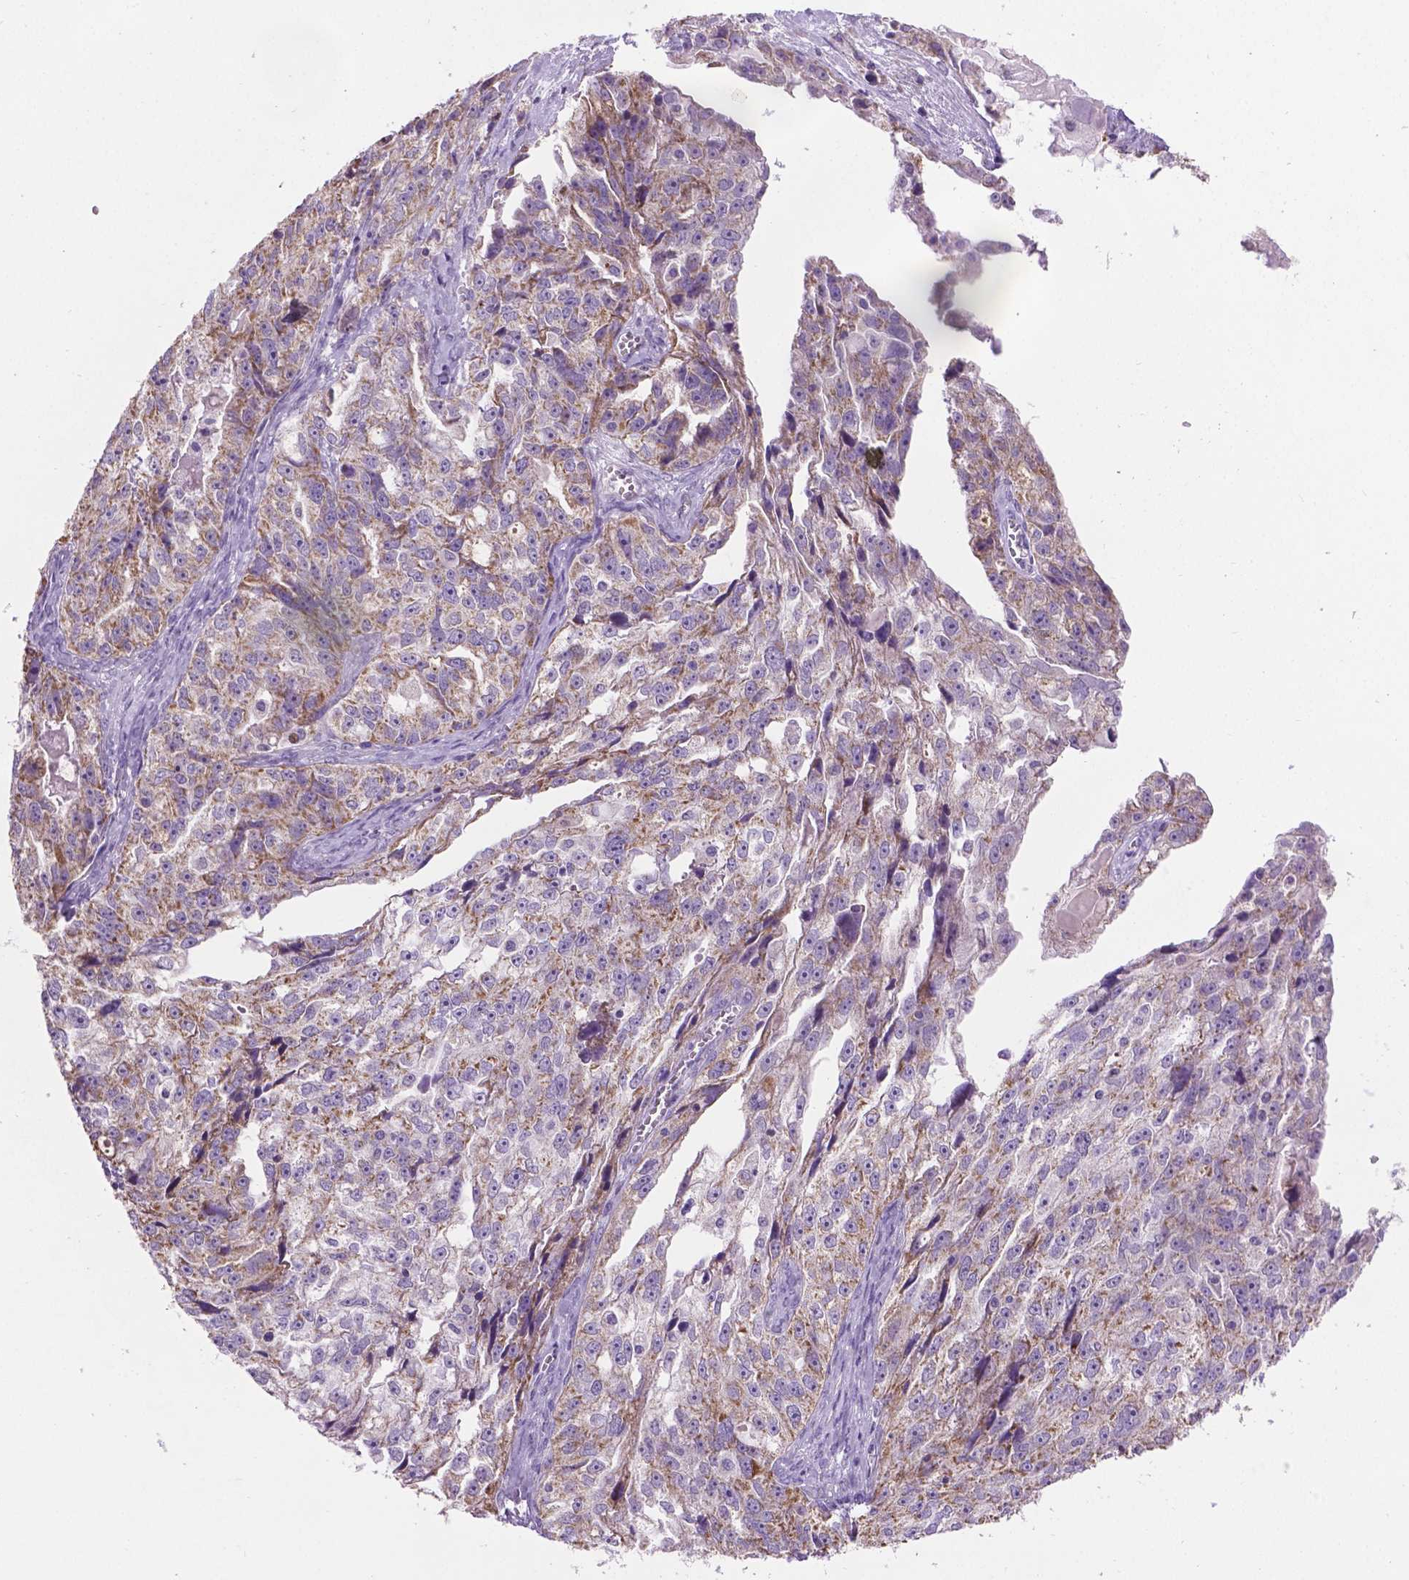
{"staining": {"intensity": "weak", "quantity": "25%-75%", "location": "cytoplasmic/membranous"}, "tissue": "ovarian cancer", "cell_type": "Tumor cells", "image_type": "cancer", "snomed": [{"axis": "morphology", "description": "Cystadenocarcinoma, serous, NOS"}, {"axis": "topography", "description": "Ovary"}], "caption": "Ovarian serous cystadenocarcinoma was stained to show a protein in brown. There is low levels of weak cytoplasmic/membranous positivity in approximately 25%-75% of tumor cells.", "gene": "CSPG5", "patient": {"sex": "female", "age": 51}}